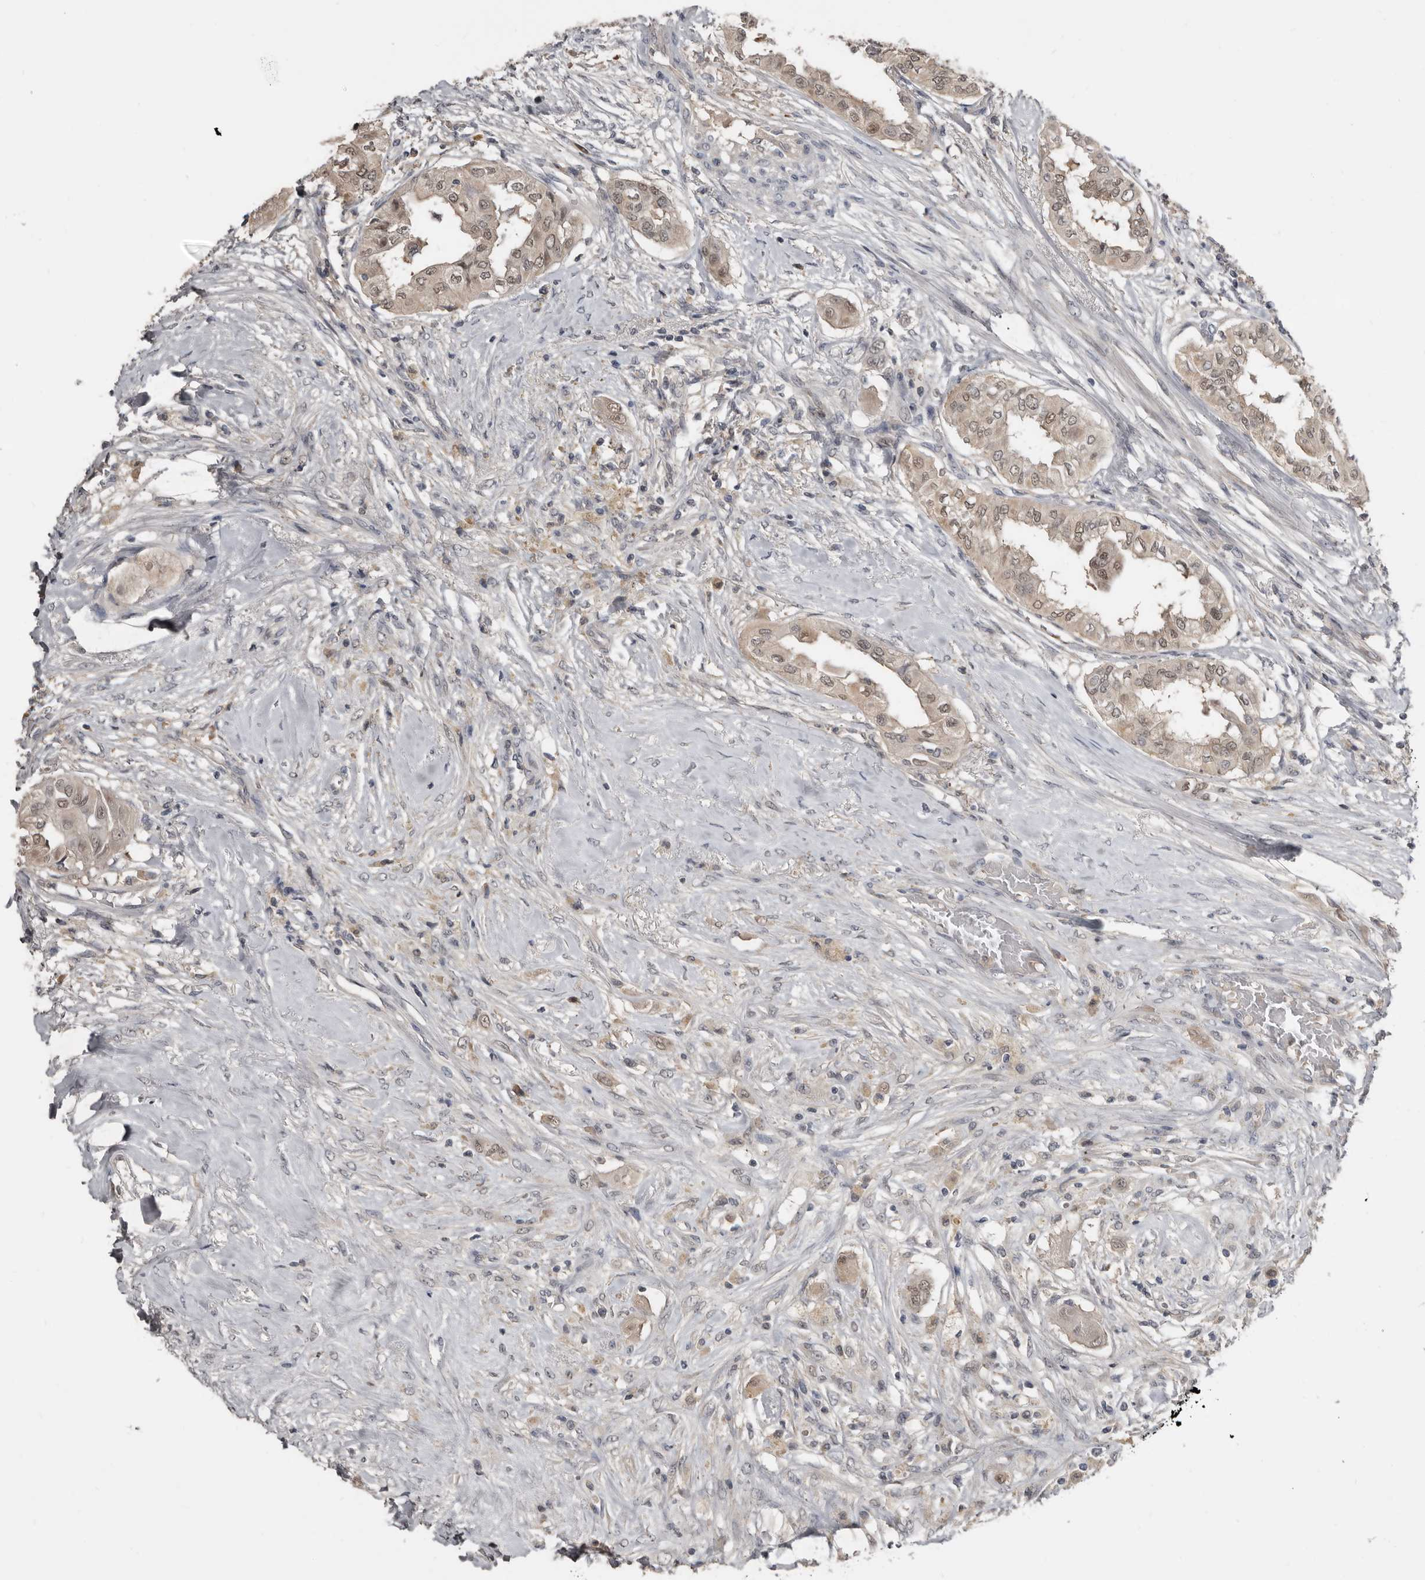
{"staining": {"intensity": "moderate", "quantity": "25%-75%", "location": "nuclear"}, "tissue": "thyroid cancer", "cell_type": "Tumor cells", "image_type": "cancer", "snomed": [{"axis": "morphology", "description": "Papillary adenocarcinoma, NOS"}, {"axis": "topography", "description": "Thyroid gland"}], "caption": "A histopathology image of human thyroid cancer stained for a protein shows moderate nuclear brown staining in tumor cells. (IHC, brightfield microscopy, high magnification).", "gene": "RBKS", "patient": {"sex": "female", "age": 59}}